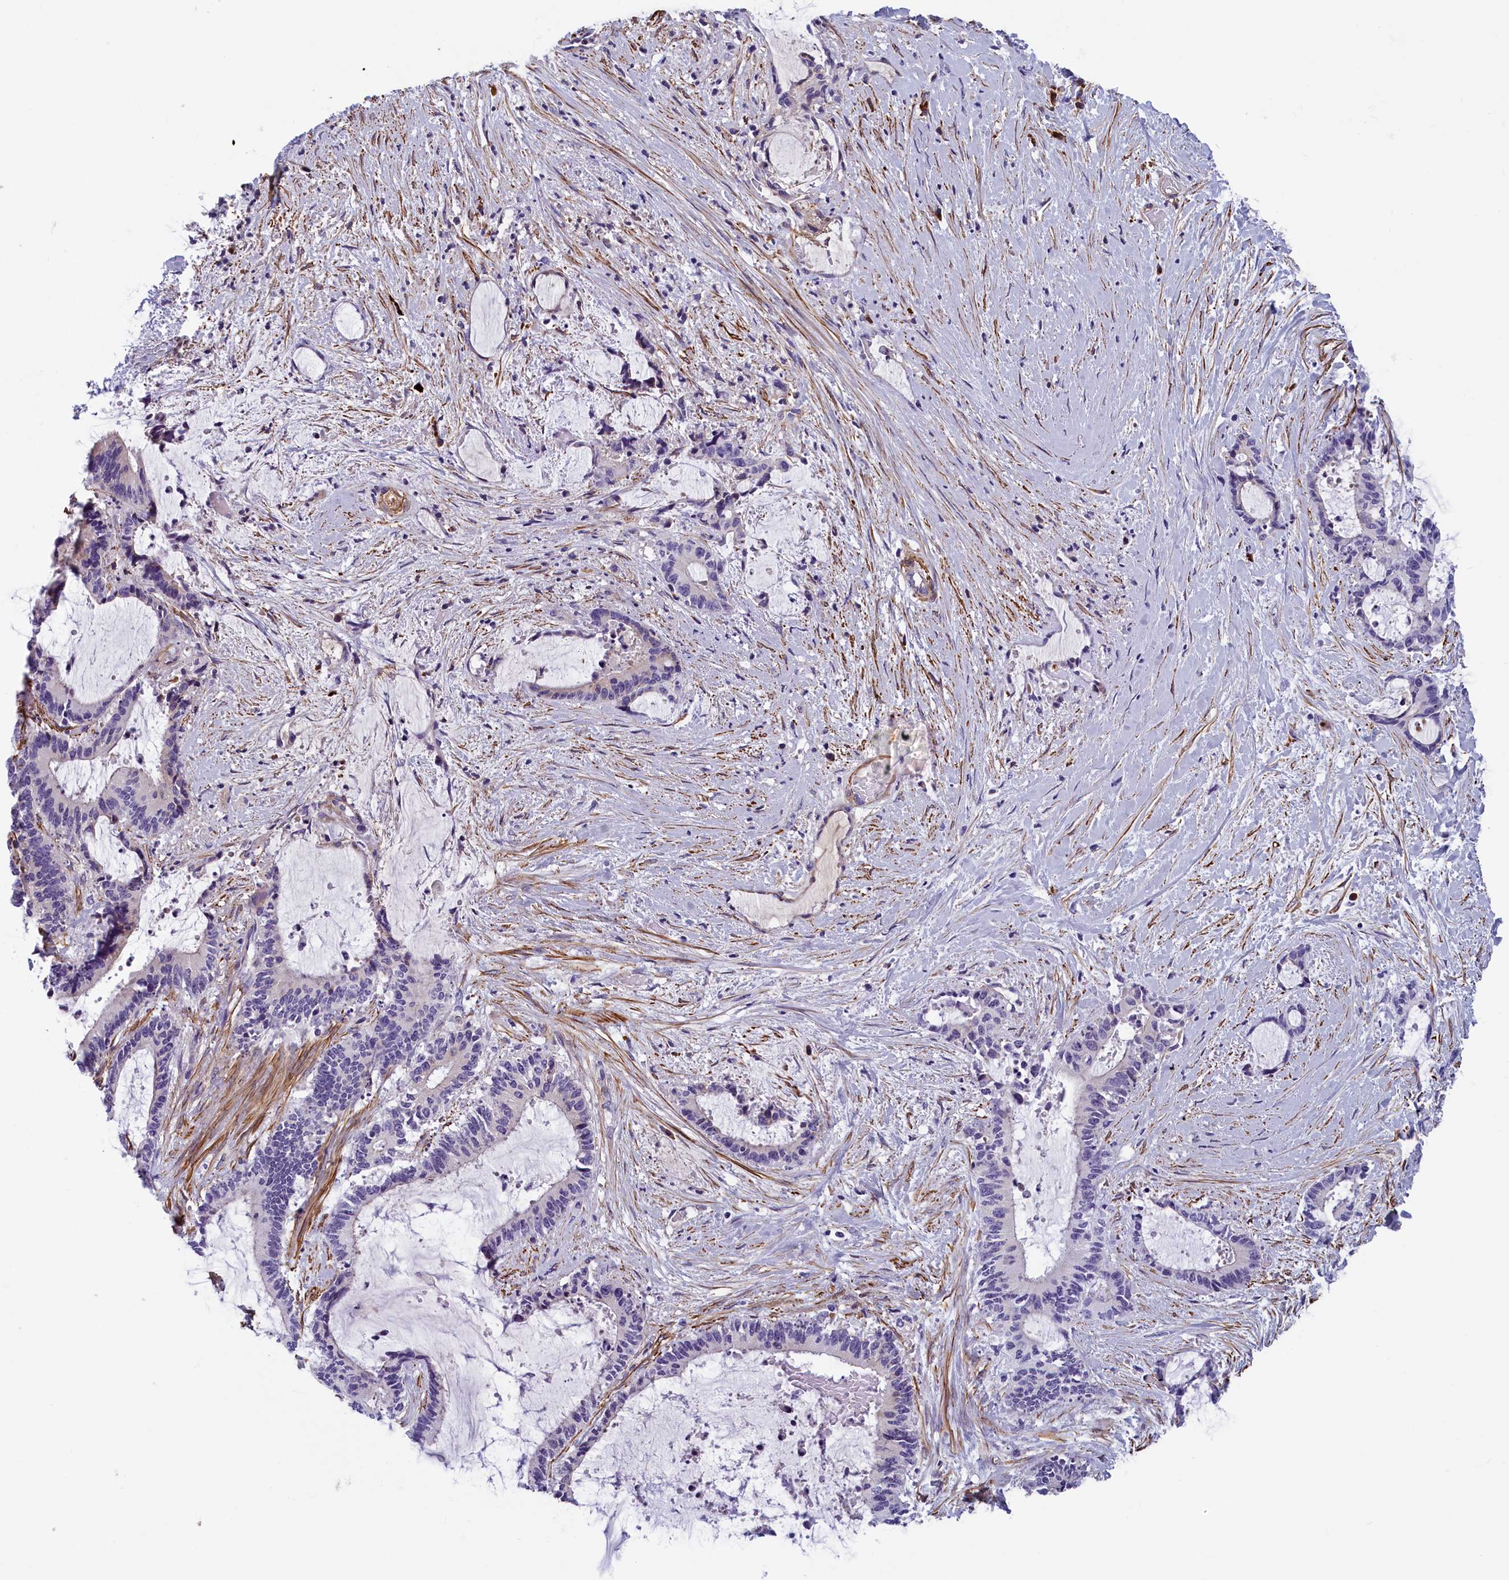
{"staining": {"intensity": "negative", "quantity": "none", "location": "none"}, "tissue": "liver cancer", "cell_type": "Tumor cells", "image_type": "cancer", "snomed": [{"axis": "morphology", "description": "Normal tissue, NOS"}, {"axis": "morphology", "description": "Cholangiocarcinoma"}, {"axis": "topography", "description": "Liver"}, {"axis": "topography", "description": "Peripheral nerve tissue"}], "caption": "High power microscopy photomicrograph of an immunohistochemistry image of cholangiocarcinoma (liver), revealing no significant staining in tumor cells.", "gene": "BCL2L13", "patient": {"sex": "female", "age": 73}}